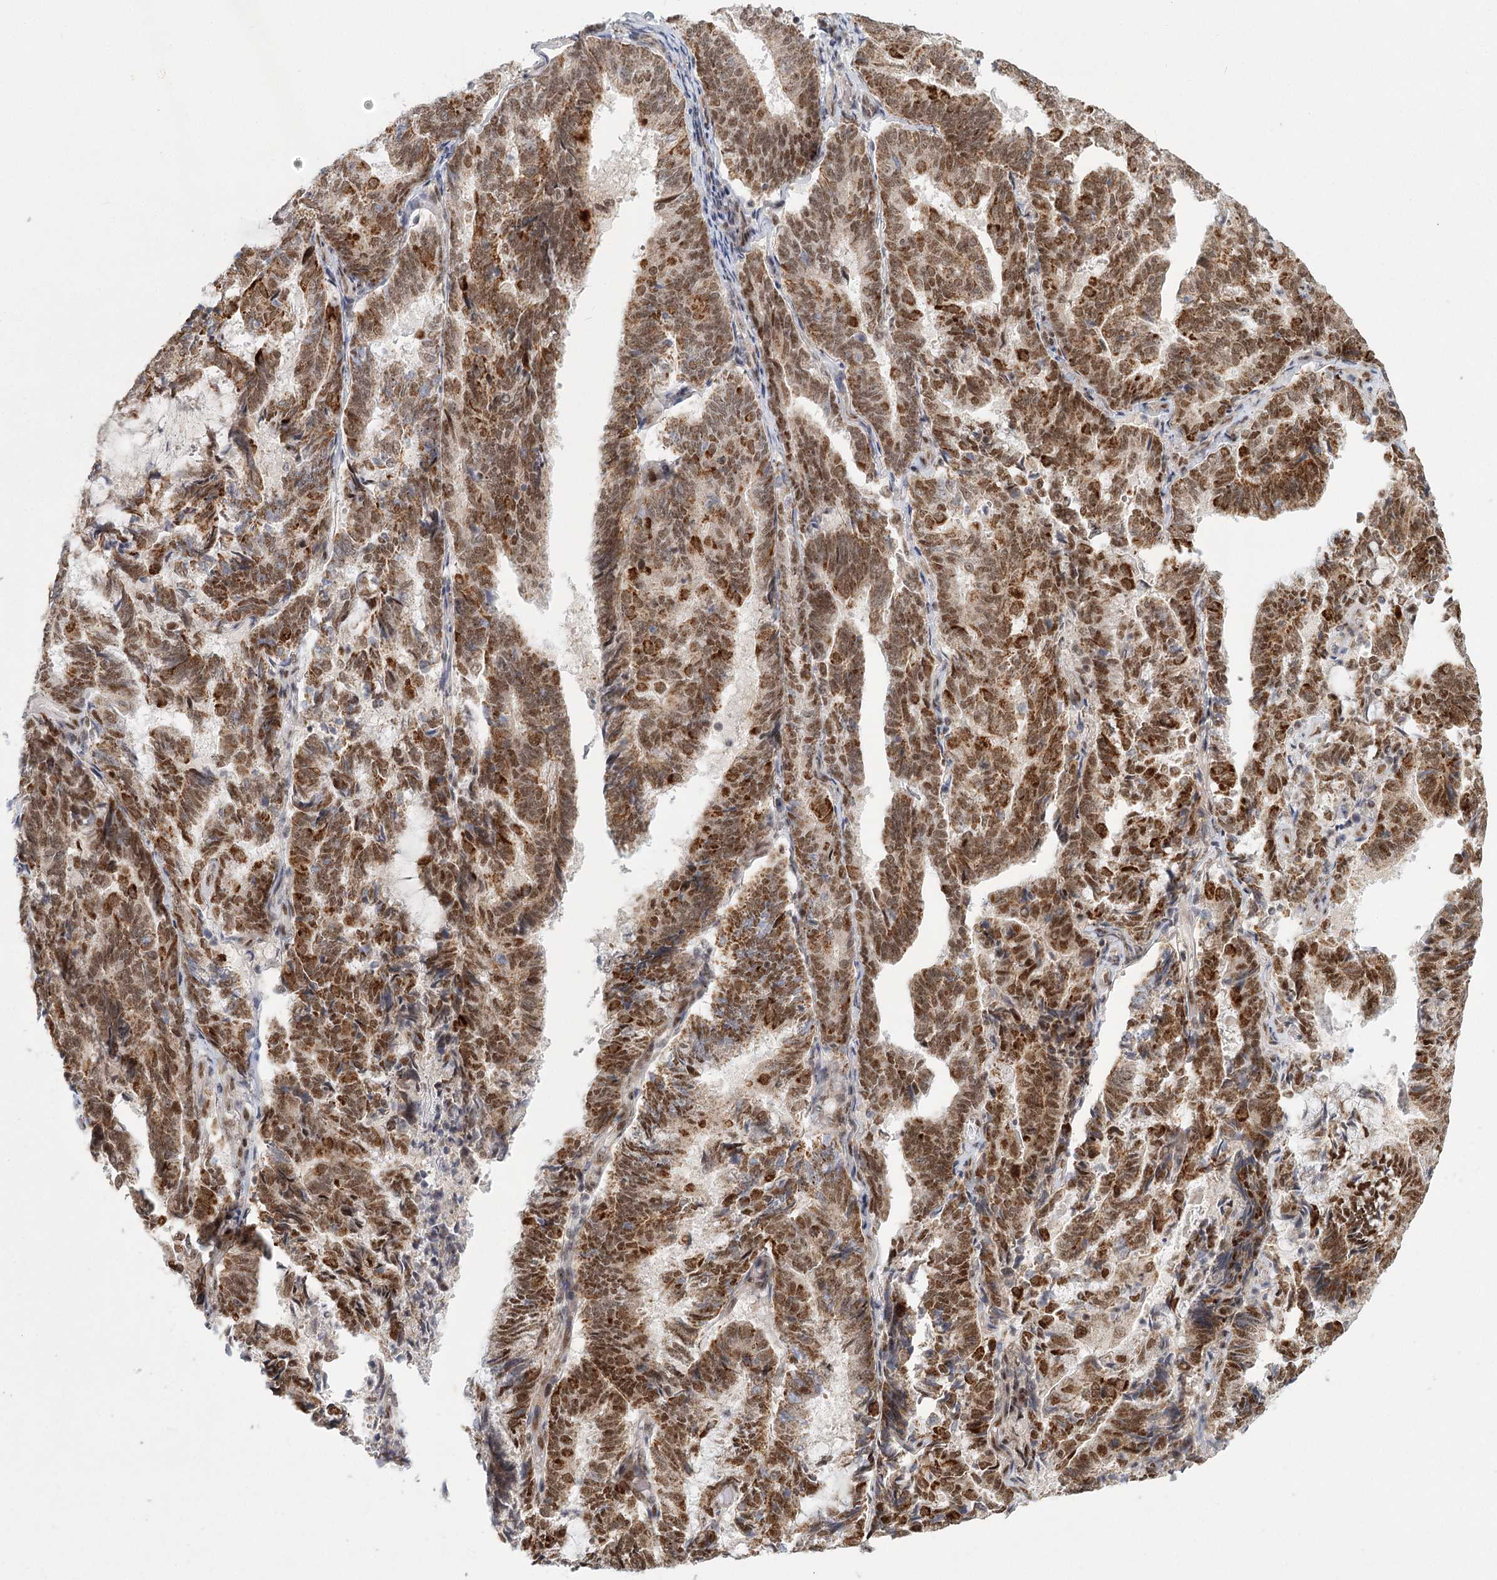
{"staining": {"intensity": "moderate", "quantity": ">75%", "location": "cytoplasmic/membranous,nuclear"}, "tissue": "endometrial cancer", "cell_type": "Tumor cells", "image_type": "cancer", "snomed": [{"axis": "morphology", "description": "Adenocarcinoma, NOS"}, {"axis": "topography", "description": "Endometrium"}], "caption": "Tumor cells demonstrate moderate cytoplasmic/membranous and nuclear expression in approximately >75% of cells in endometrial cancer (adenocarcinoma). The staining is performed using DAB (3,3'-diaminobenzidine) brown chromogen to label protein expression. The nuclei are counter-stained blue using hematoxylin.", "gene": "CIB4", "patient": {"sex": "female", "age": 80}}